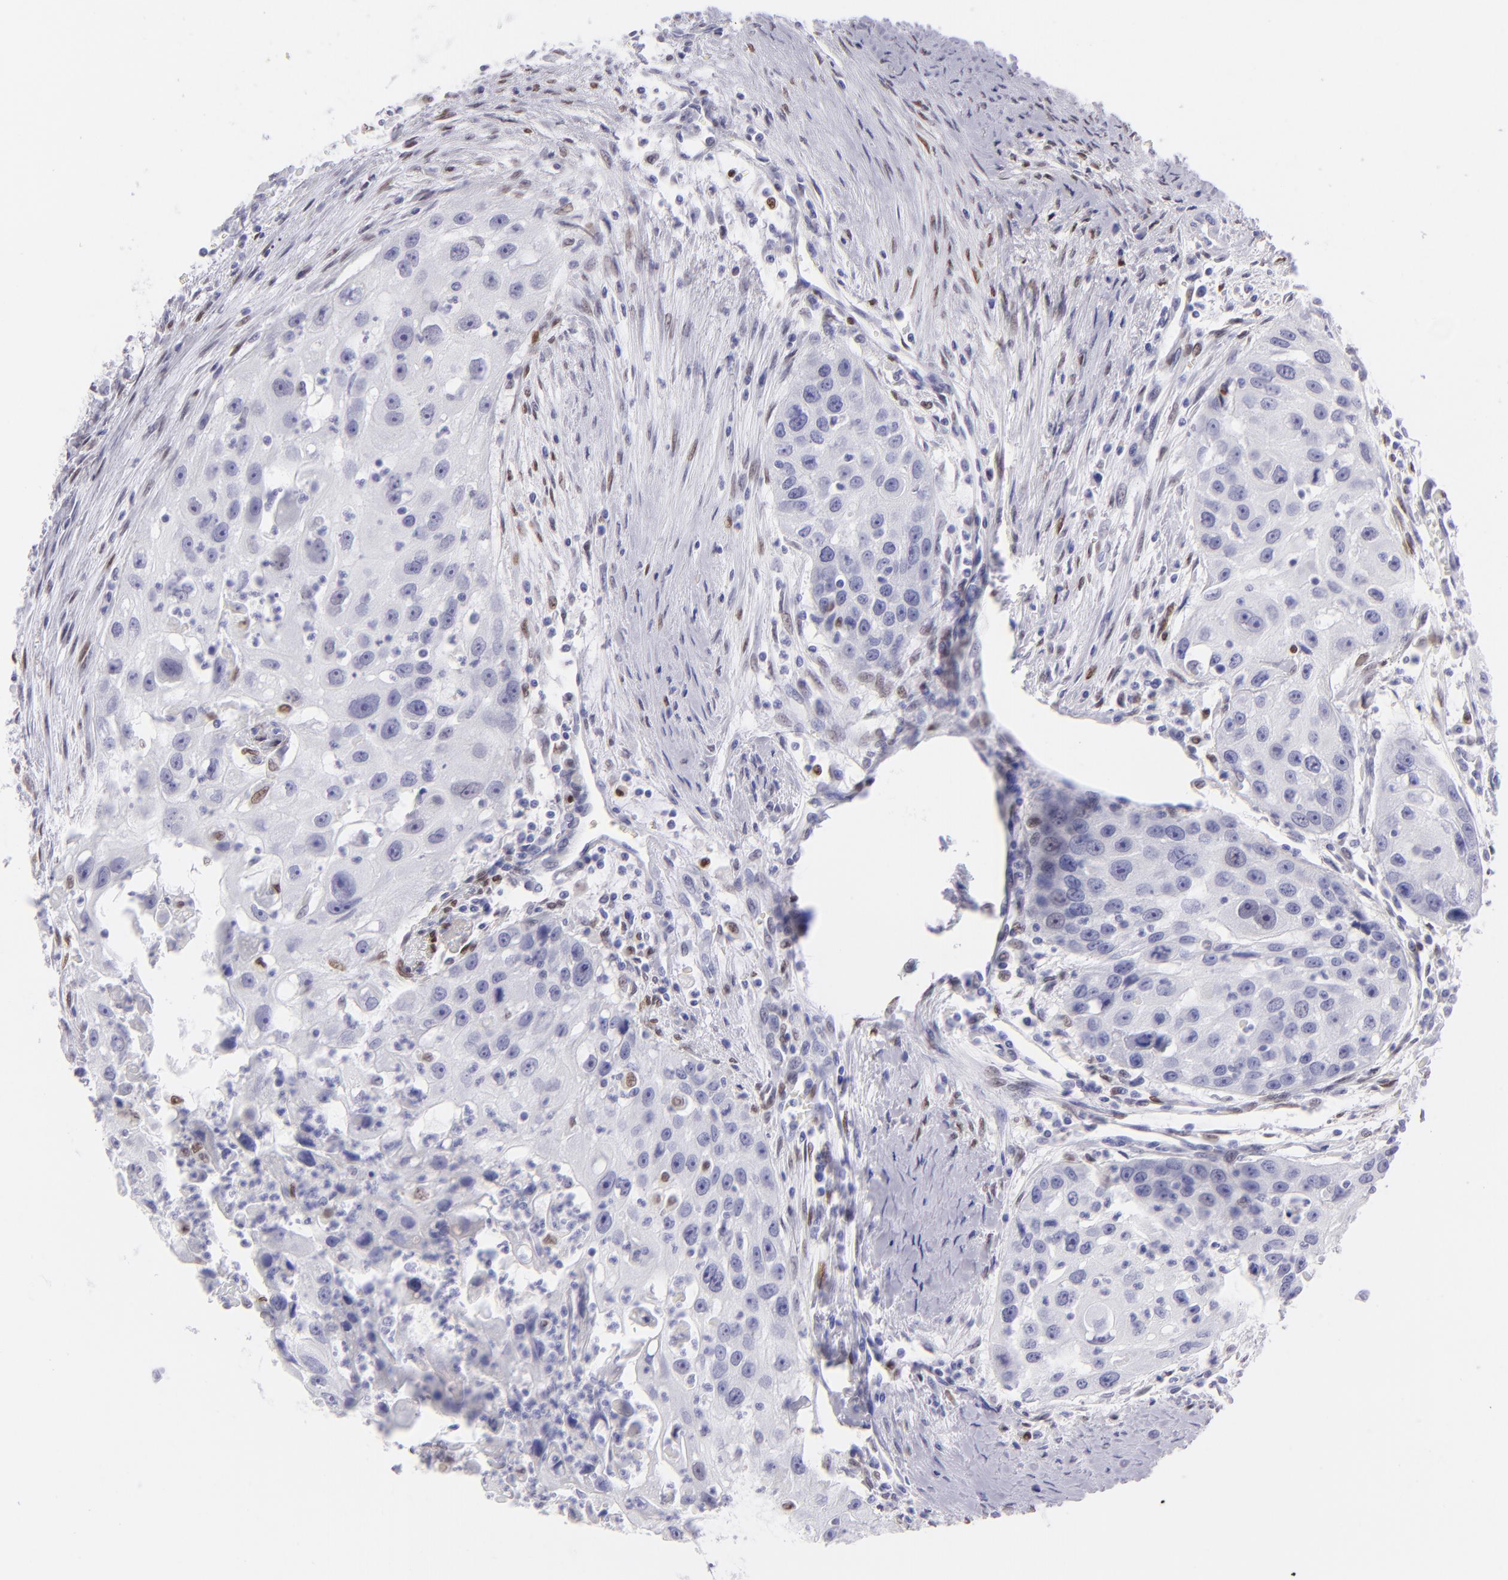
{"staining": {"intensity": "negative", "quantity": "none", "location": "none"}, "tissue": "head and neck cancer", "cell_type": "Tumor cells", "image_type": "cancer", "snomed": [{"axis": "morphology", "description": "Squamous cell carcinoma, NOS"}, {"axis": "topography", "description": "Head-Neck"}], "caption": "Histopathology image shows no significant protein staining in tumor cells of head and neck squamous cell carcinoma. The staining was performed using DAB to visualize the protein expression in brown, while the nuclei were stained in blue with hematoxylin (Magnification: 20x).", "gene": "MITF", "patient": {"sex": "male", "age": 64}}